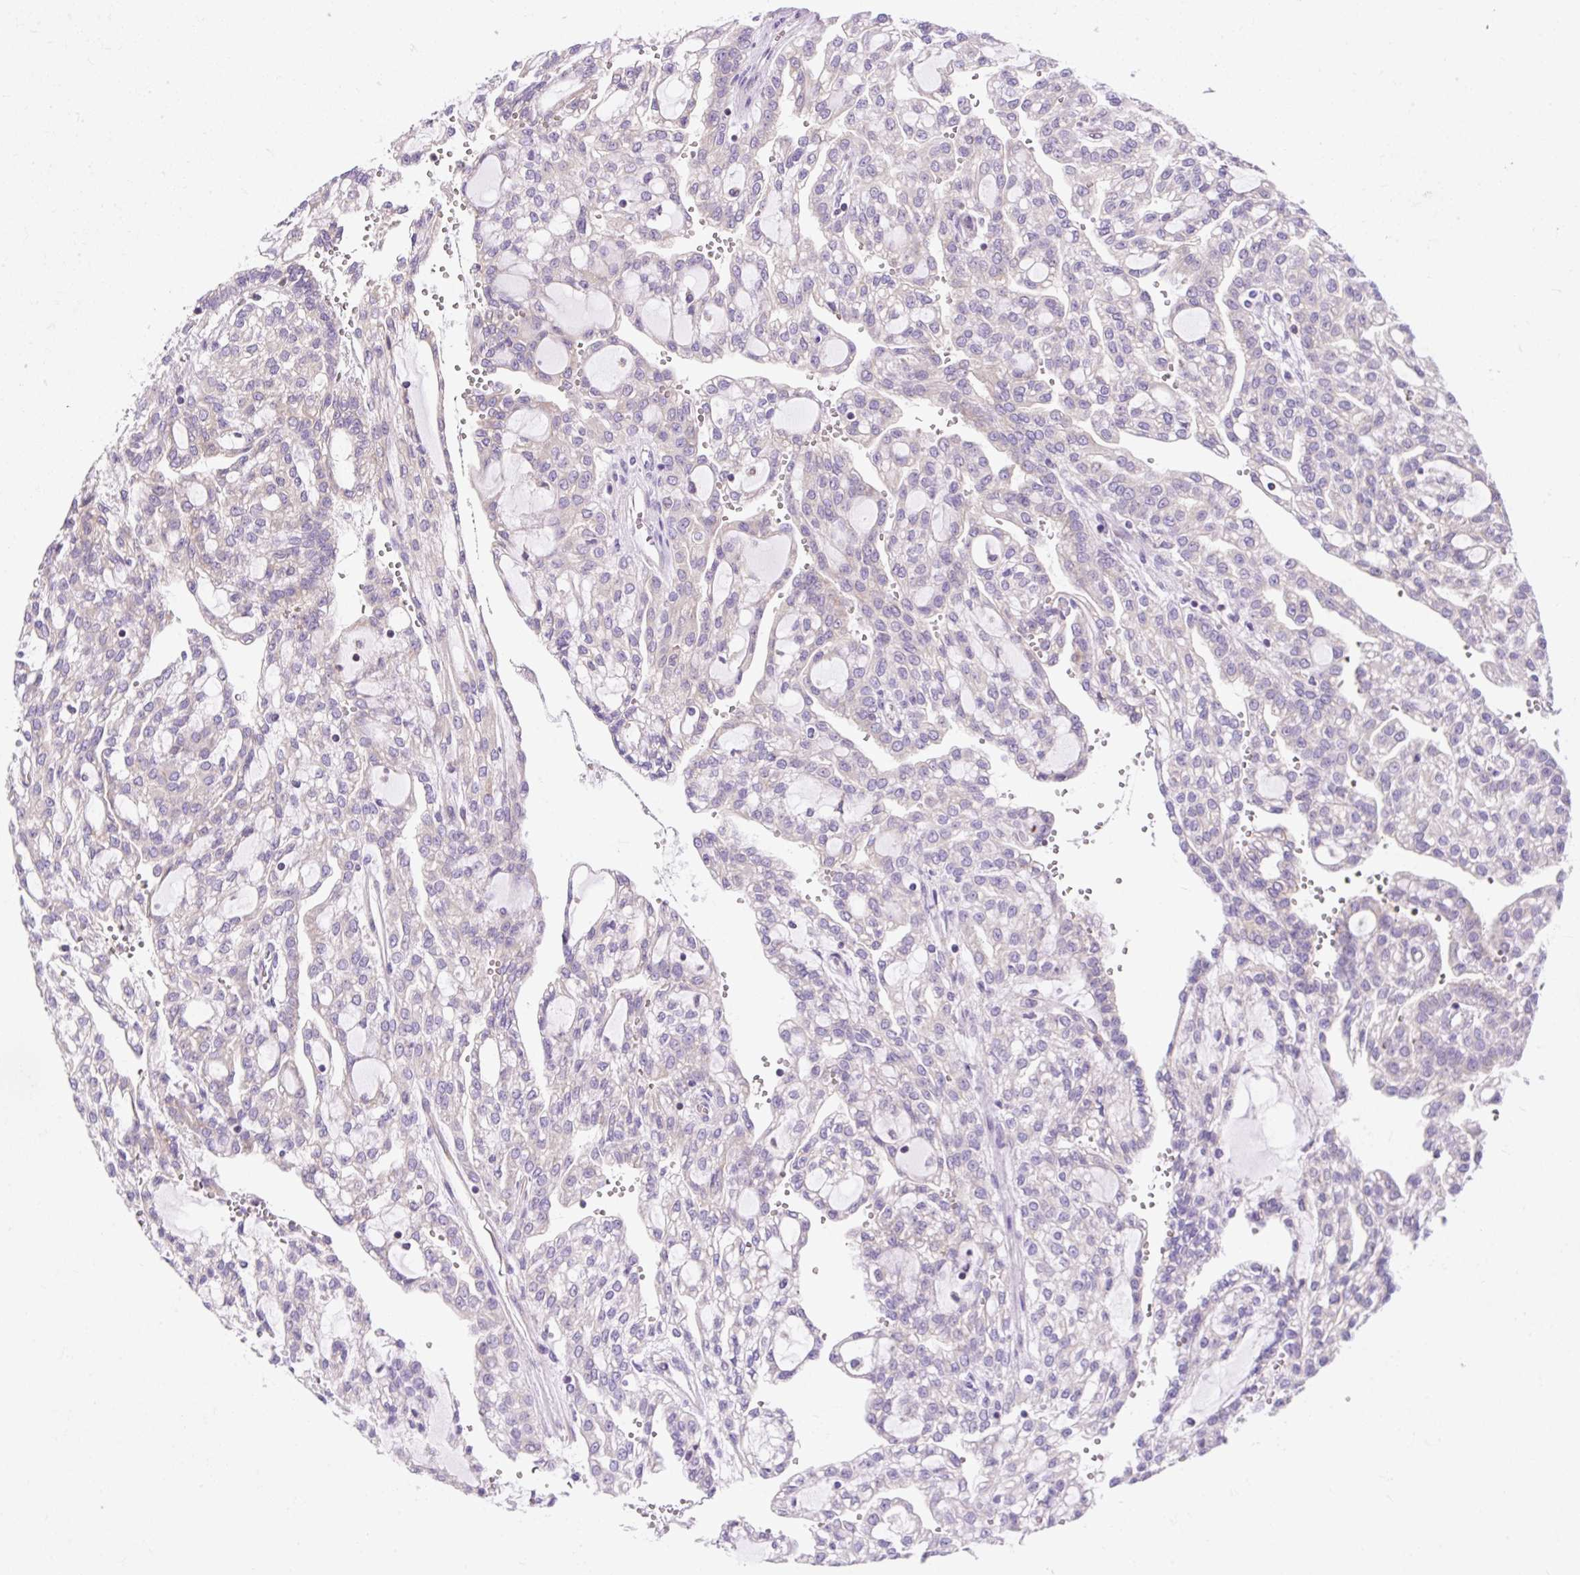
{"staining": {"intensity": "negative", "quantity": "none", "location": "none"}, "tissue": "renal cancer", "cell_type": "Tumor cells", "image_type": "cancer", "snomed": [{"axis": "morphology", "description": "Adenocarcinoma, NOS"}, {"axis": "topography", "description": "Kidney"}], "caption": "Adenocarcinoma (renal) was stained to show a protein in brown. There is no significant positivity in tumor cells.", "gene": "GPR45", "patient": {"sex": "male", "age": 63}}